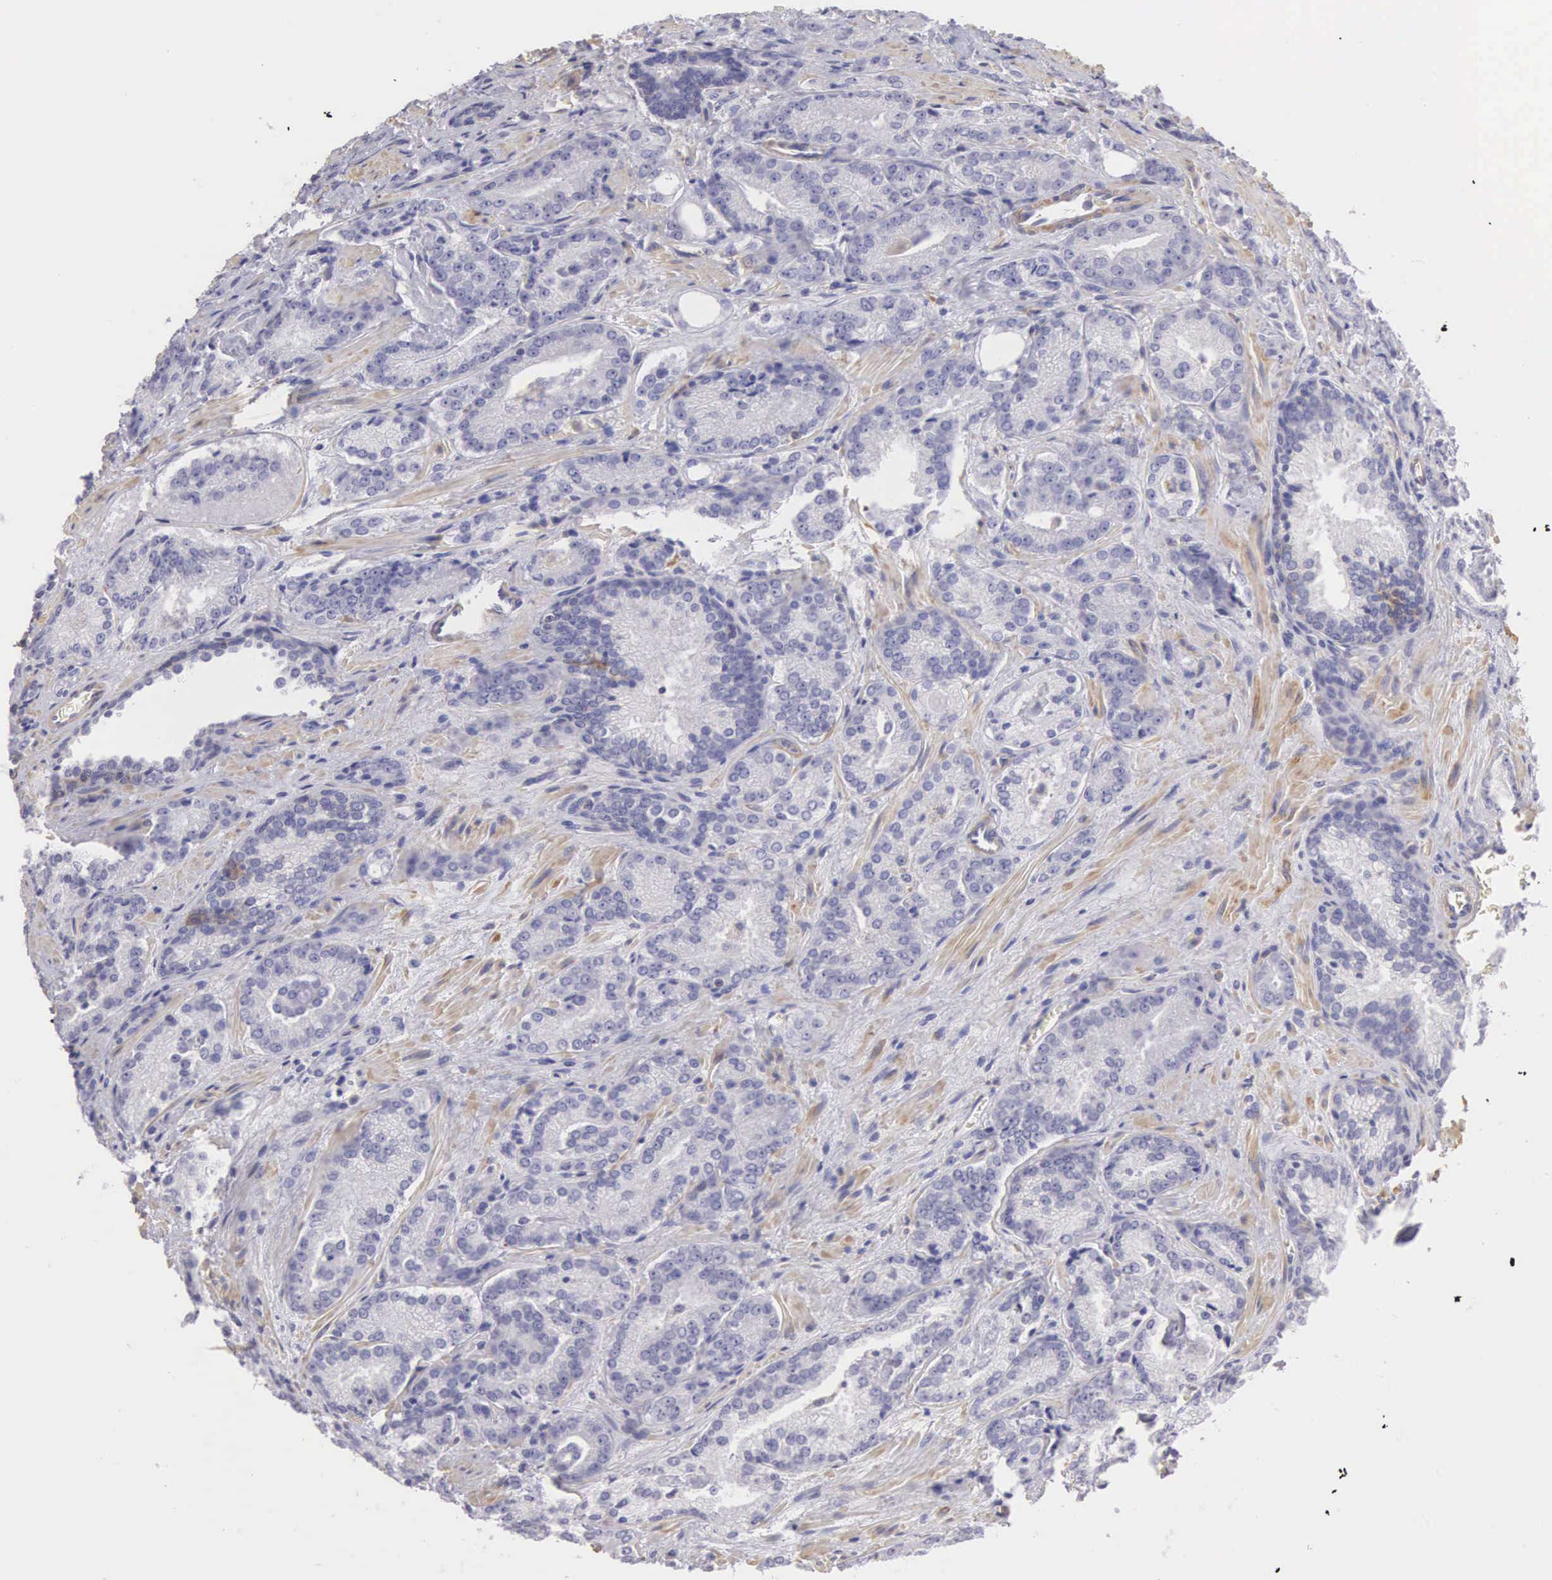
{"staining": {"intensity": "negative", "quantity": "none", "location": "none"}, "tissue": "prostate cancer", "cell_type": "Tumor cells", "image_type": "cancer", "snomed": [{"axis": "morphology", "description": "Adenocarcinoma, Medium grade"}, {"axis": "topography", "description": "Prostate"}], "caption": "Tumor cells are negative for brown protein staining in prostate cancer.", "gene": "OSBPL3", "patient": {"sex": "male", "age": 68}}